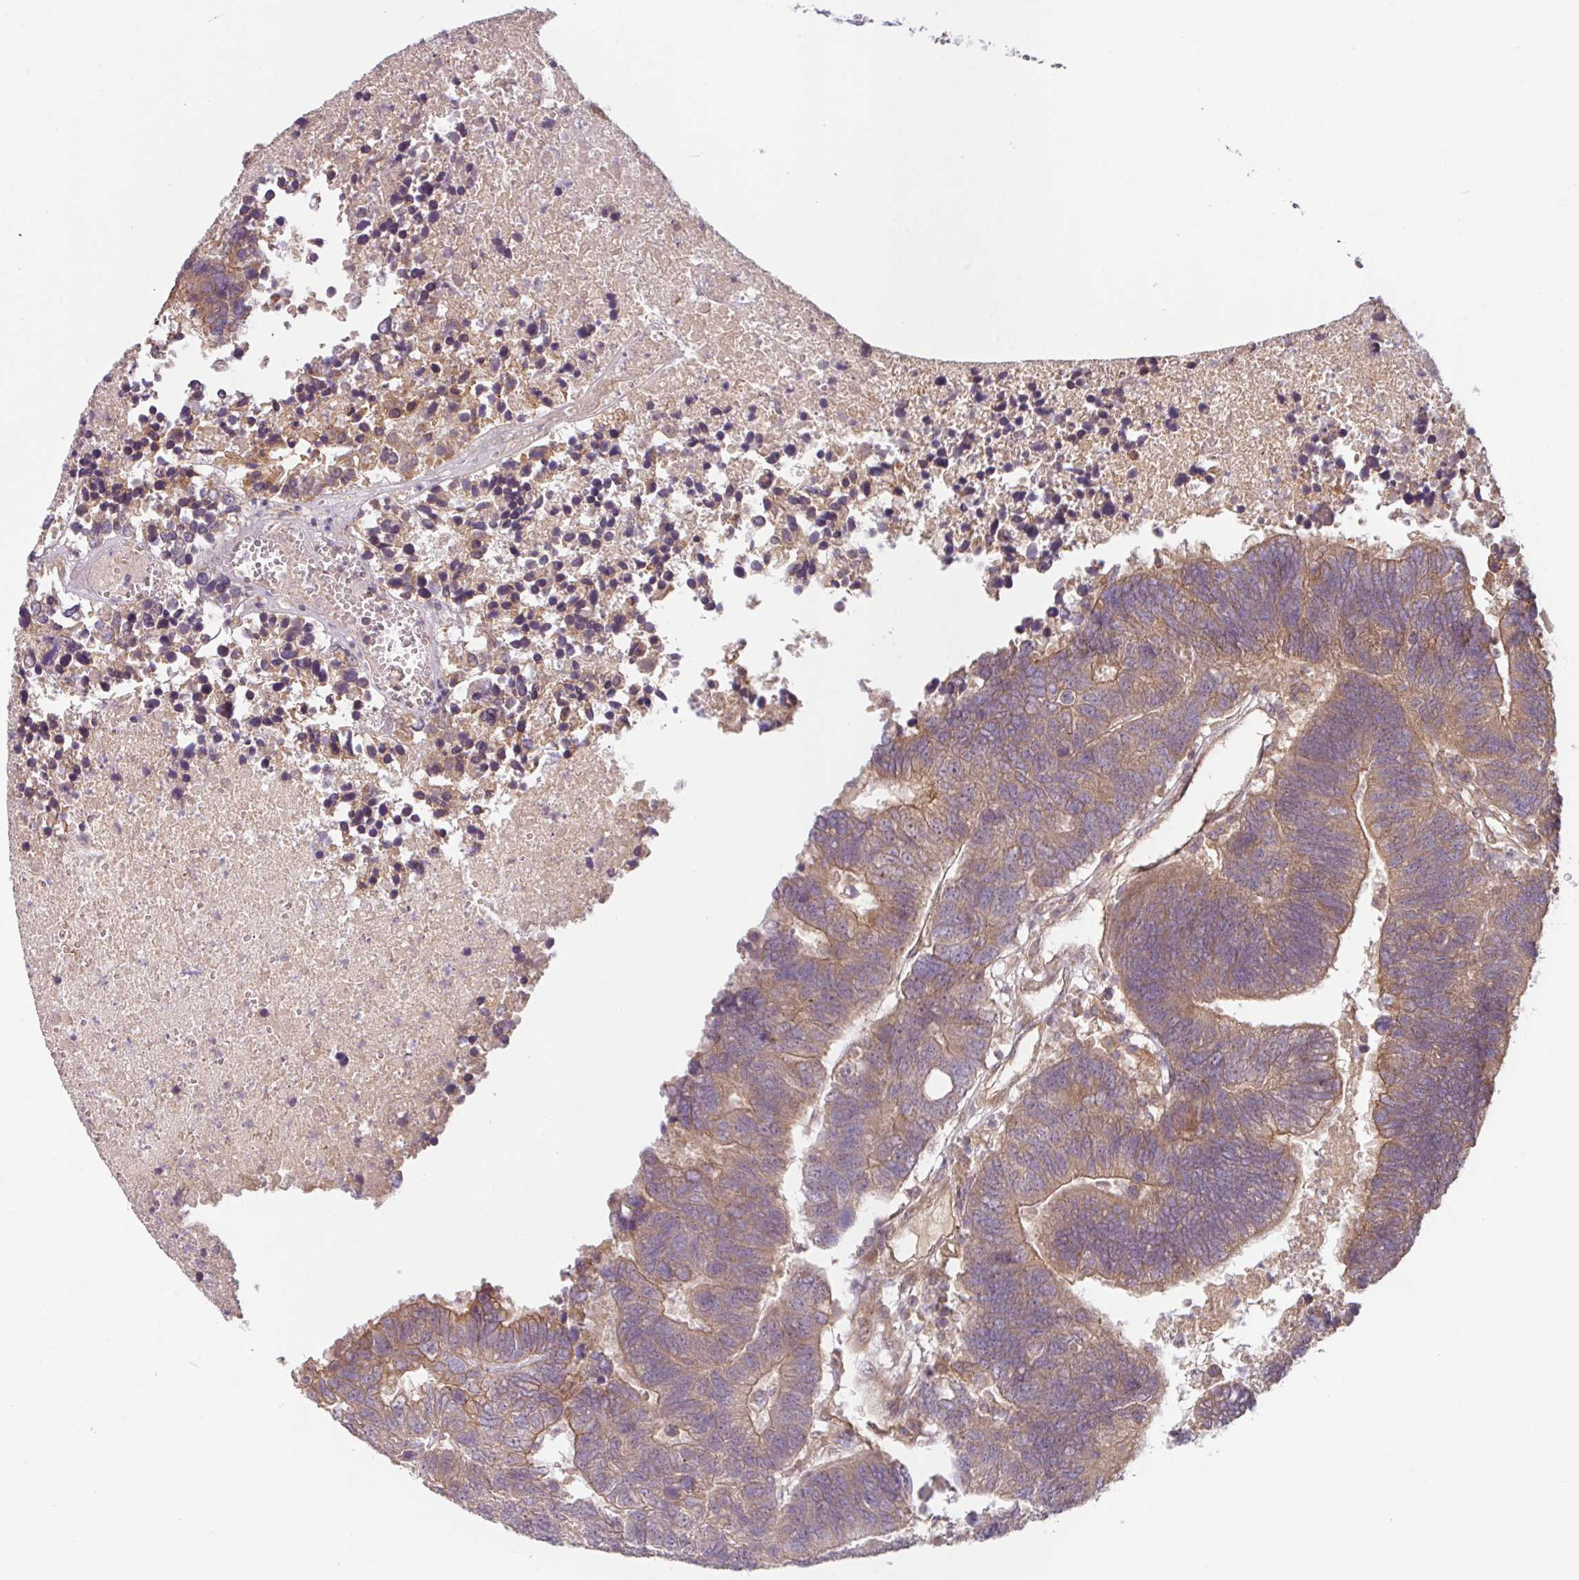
{"staining": {"intensity": "moderate", "quantity": ">75%", "location": "cytoplasmic/membranous"}, "tissue": "colorectal cancer", "cell_type": "Tumor cells", "image_type": "cancer", "snomed": [{"axis": "morphology", "description": "Adenocarcinoma, NOS"}, {"axis": "topography", "description": "Colon"}], "caption": "DAB (3,3'-diaminobenzidine) immunohistochemical staining of colorectal adenocarcinoma reveals moderate cytoplasmic/membranous protein positivity in about >75% of tumor cells.", "gene": "RNF31", "patient": {"sex": "female", "age": 48}}